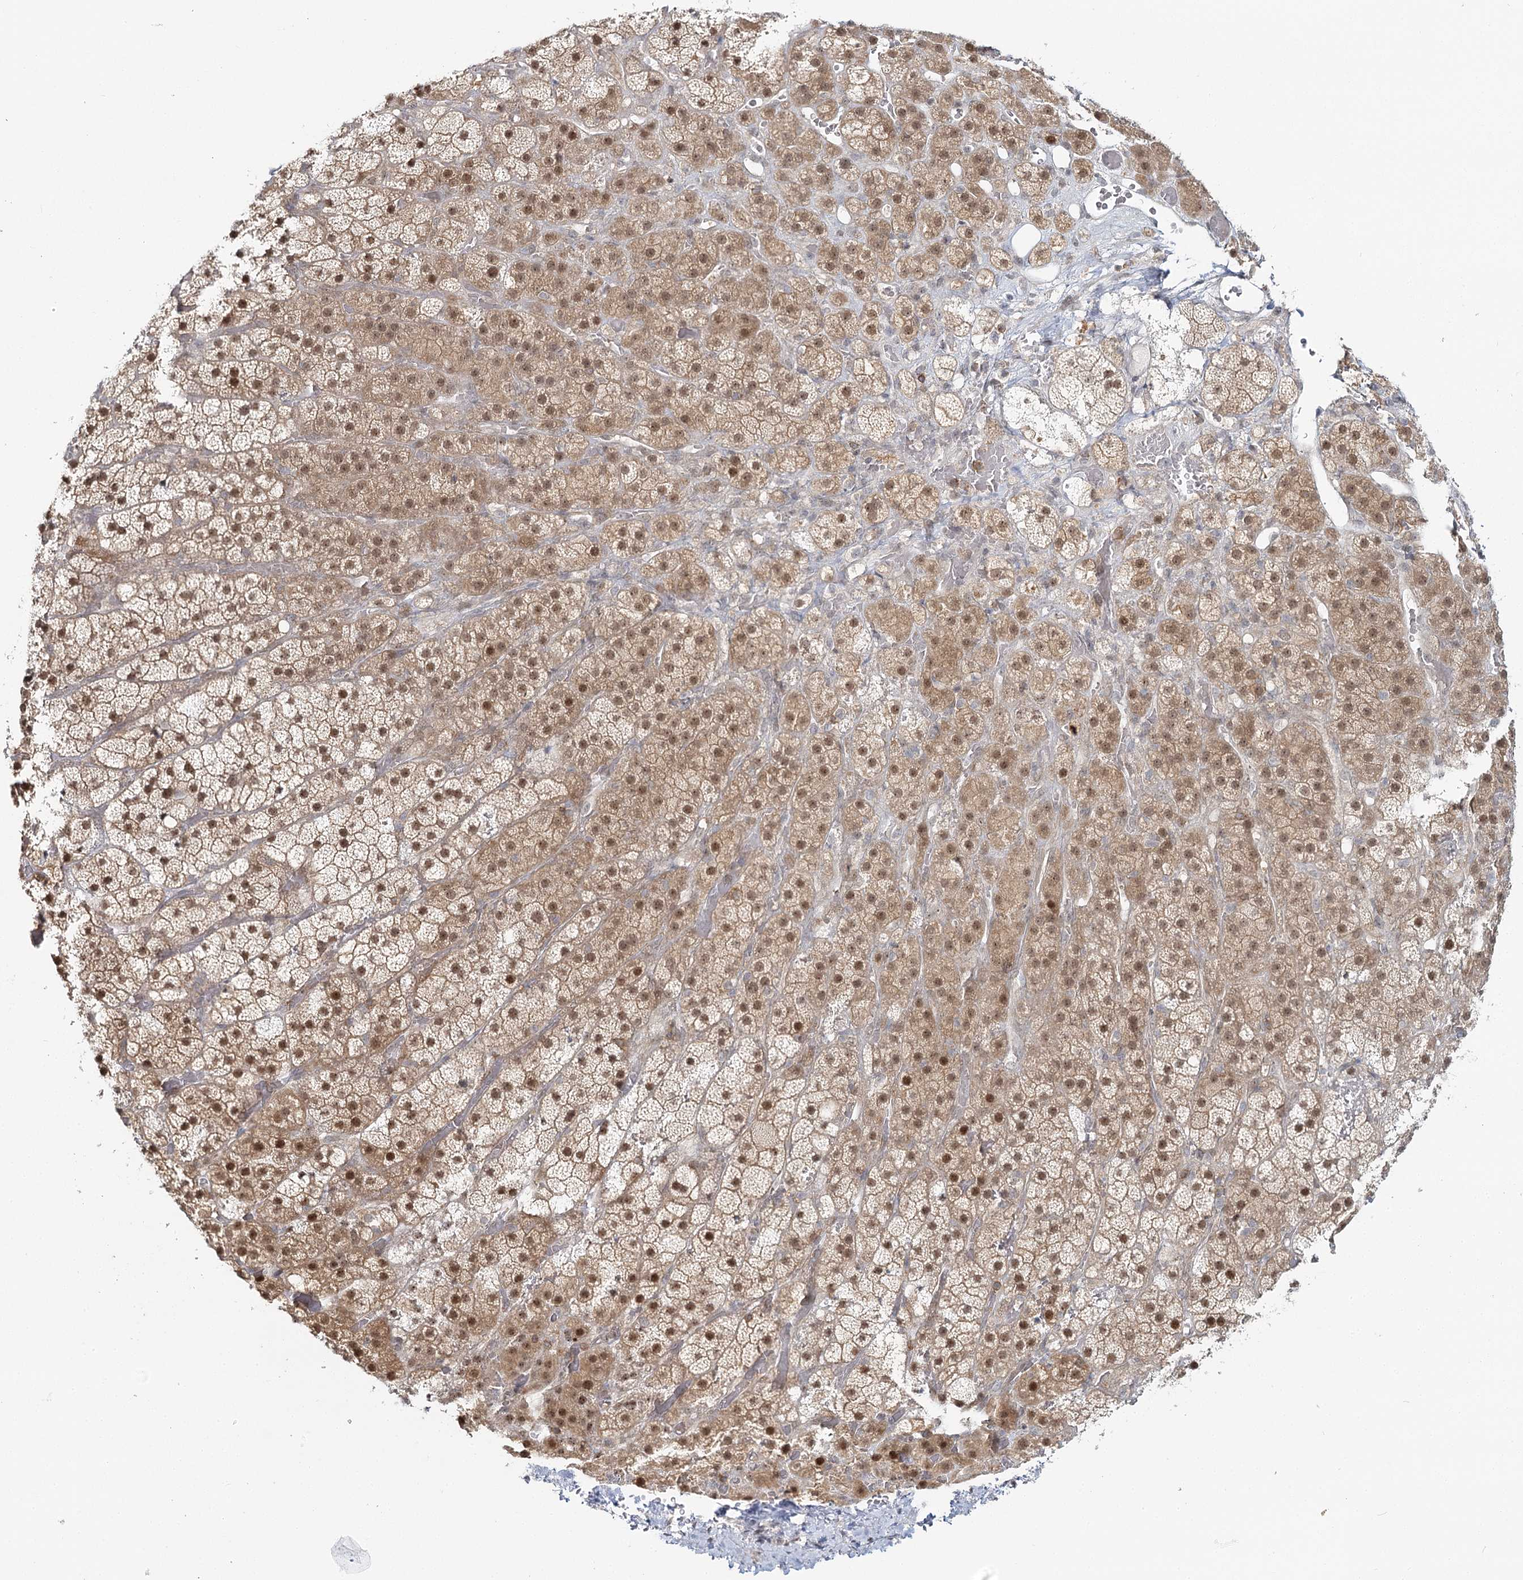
{"staining": {"intensity": "moderate", "quantity": ">75%", "location": "cytoplasmic/membranous,nuclear"}, "tissue": "adrenal gland", "cell_type": "Glandular cells", "image_type": "normal", "snomed": [{"axis": "morphology", "description": "Normal tissue, NOS"}, {"axis": "topography", "description": "Adrenal gland"}], "caption": "Benign adrenal gland exhibits moderate cytoplasmic/membranous,nuclear staining in about >75% of glandular cells (DAB IHC with brightfield microscopy, high magnification)..", "gene": "FAM120B", "patient": {"sex": "male", "age": 57}}